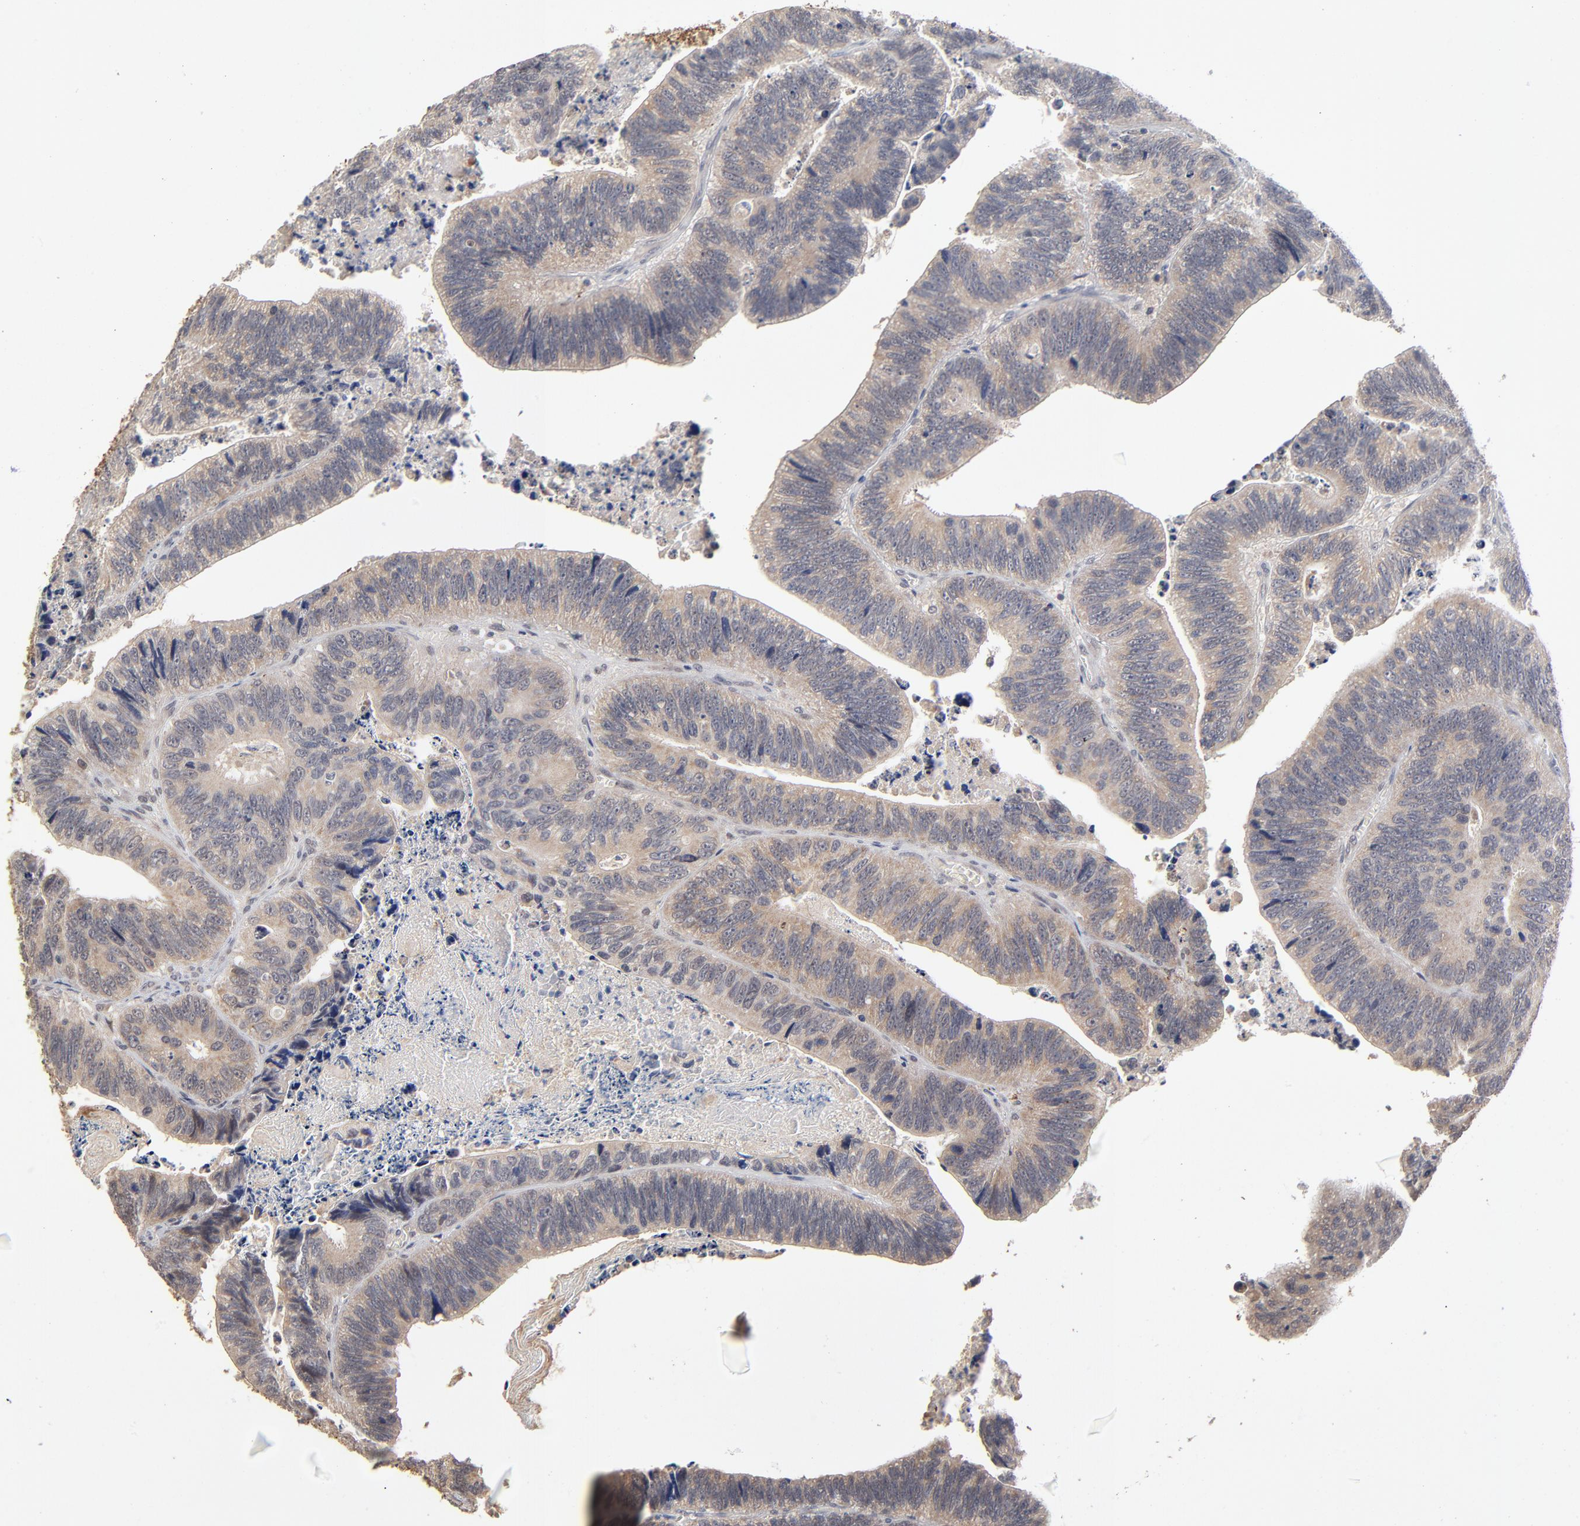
{"staining": {"intensity": "weak", "quantity": "25%-75%", "location": "cytoplasmic/membranous"}, "tissue": "colorectal cancer", "cell_type": "Tumor cells", "image_type": "cancer", "snomed": [{"axis": "morphology", "description": "Adenocarcinoma, NOS"}, {"axis": "topography", "description": "Colon"}], "caption": "Protein positivity by immunohistochemistry (IHC) shows weak cytoplasmic/membranous staining in about 25%-75% of tumor cells in colorectal cancer.", "gene": "ASB8", "patient": {"sex": "male", "age": 72}}